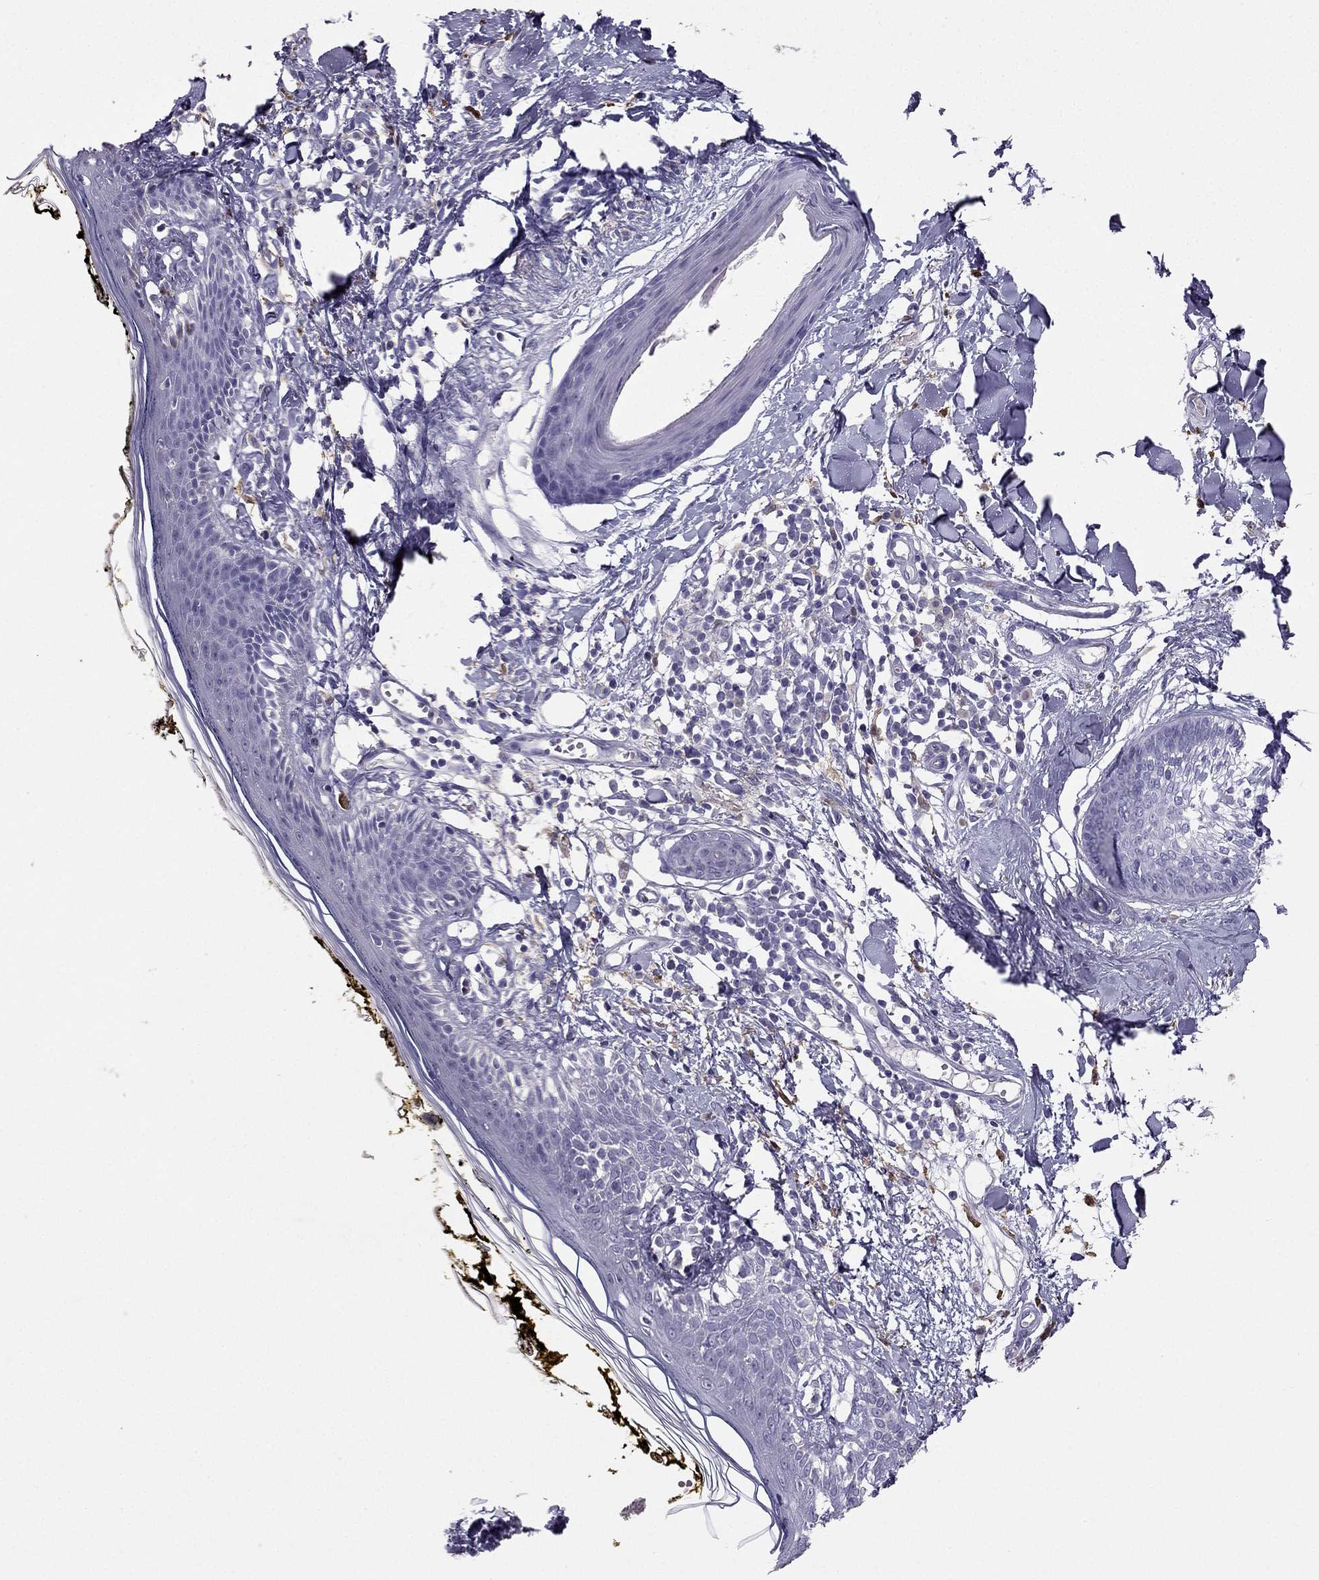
{"staining": {"intensity": "negative", "quantity": "none", "location": "none"}, "tissue": "skin", "cell_type": "Fibroblasts", "image_type": "normal", "snomed": [{"axis": "morphology", "description": "Normal tissue, NOS"}, {"axis": "topography", "description": "Skin"}], "caption": "Immunohistochemical staining of unremarkable skin demonstrates no significant expression in fibroblasts.", "gene": "LMTK3", "patient": {"sex": "male", "age": 76}}